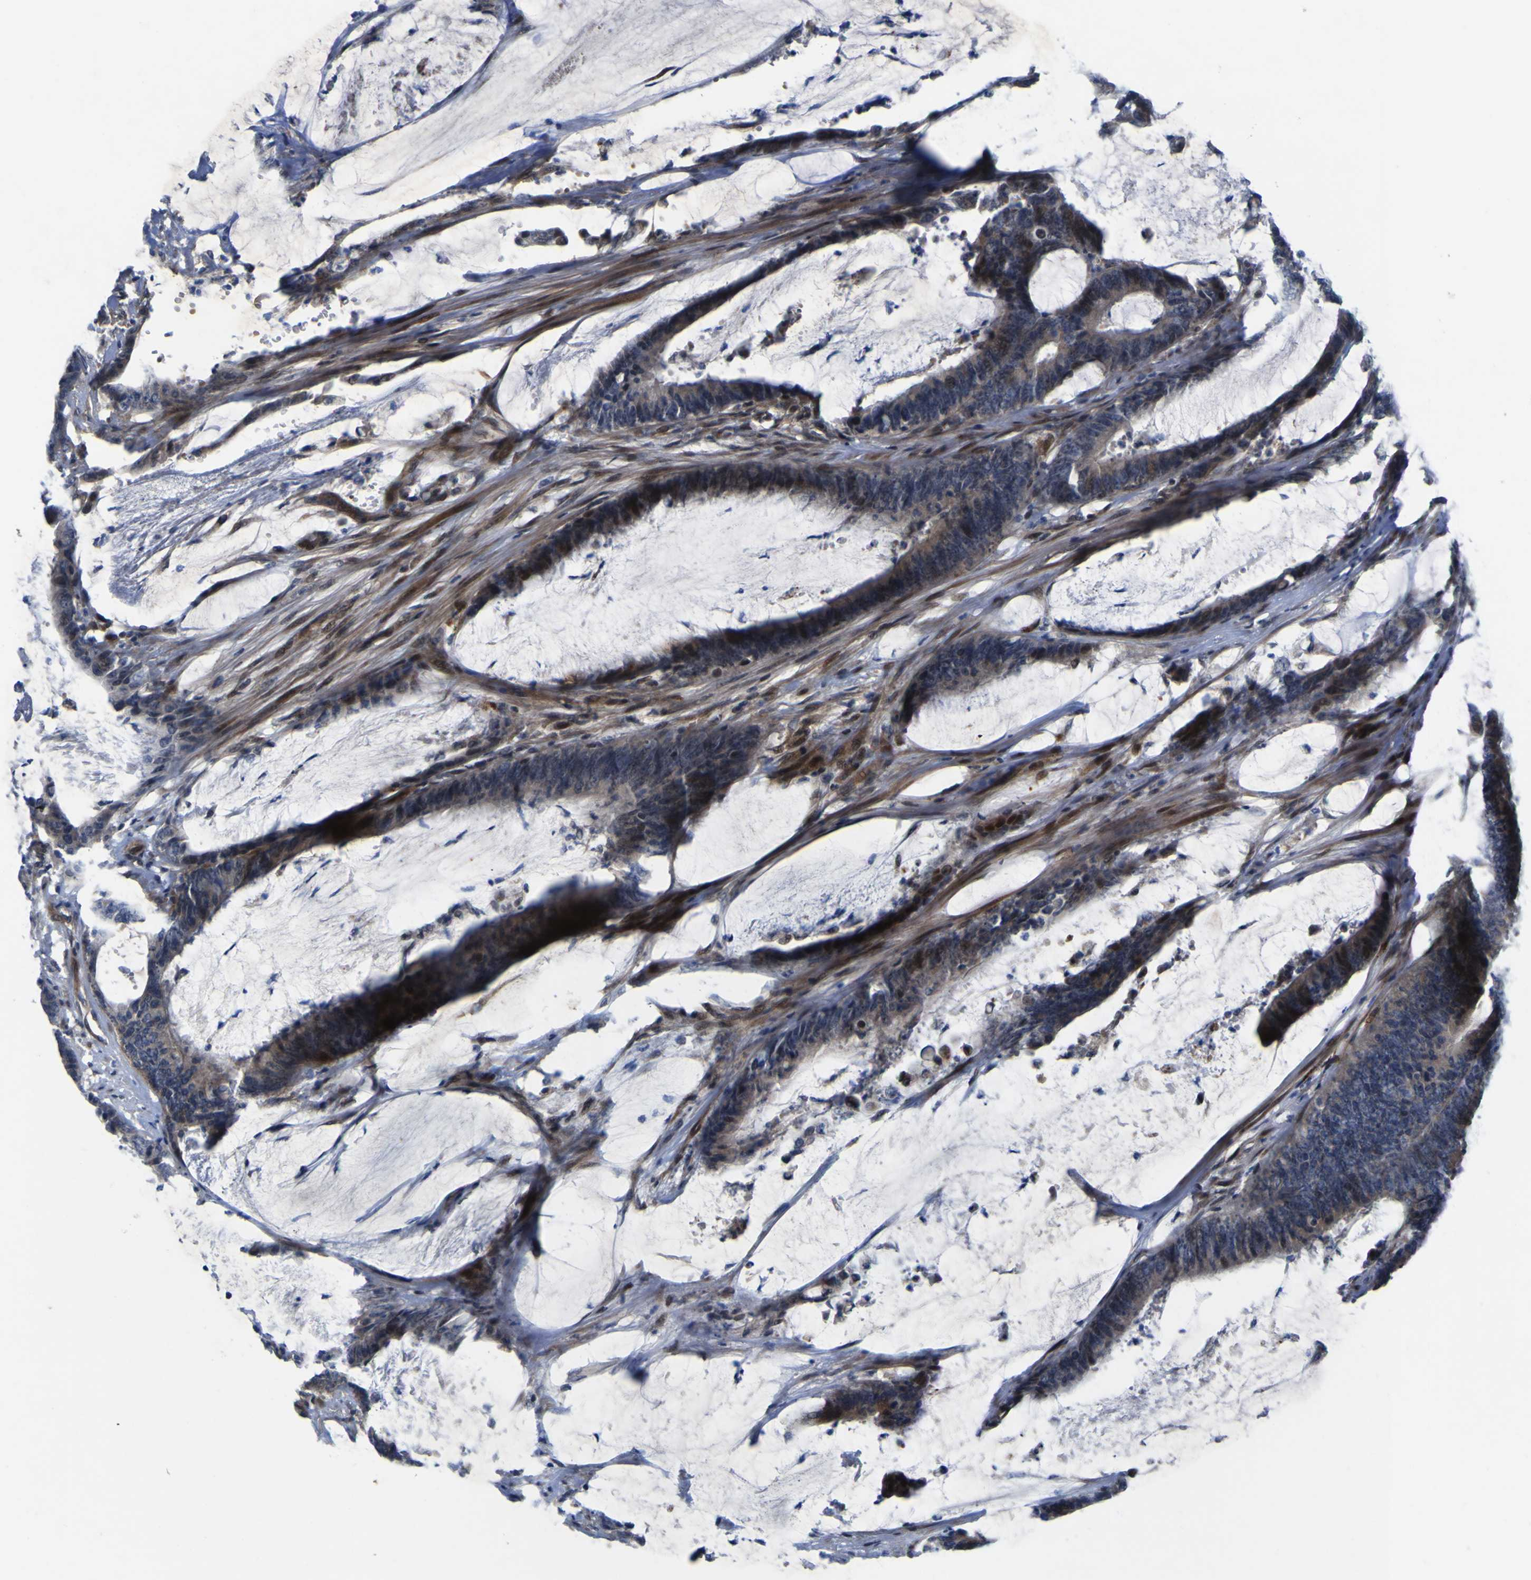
{"staining": {"intensity": "weak", "quantity": "<25%", "location": "cytoplasmic/membranous"}, "tissue": "colorectal cancer", "cell_type": "Tumor cells", "image_type": "cancer", "snomed": [{"axis": "morphology", "description": "Adenocarcinoma, NOS"}, {"axis": "topography", "description": "Rectum"}], "caption": "Colorectal cancer (adenocarcinoma) stained for a protein using immunohistochemistry demonstrates no staining tumor cells.", "gene": "NAV1", "patient": {"sex": "female", "age": 66}}